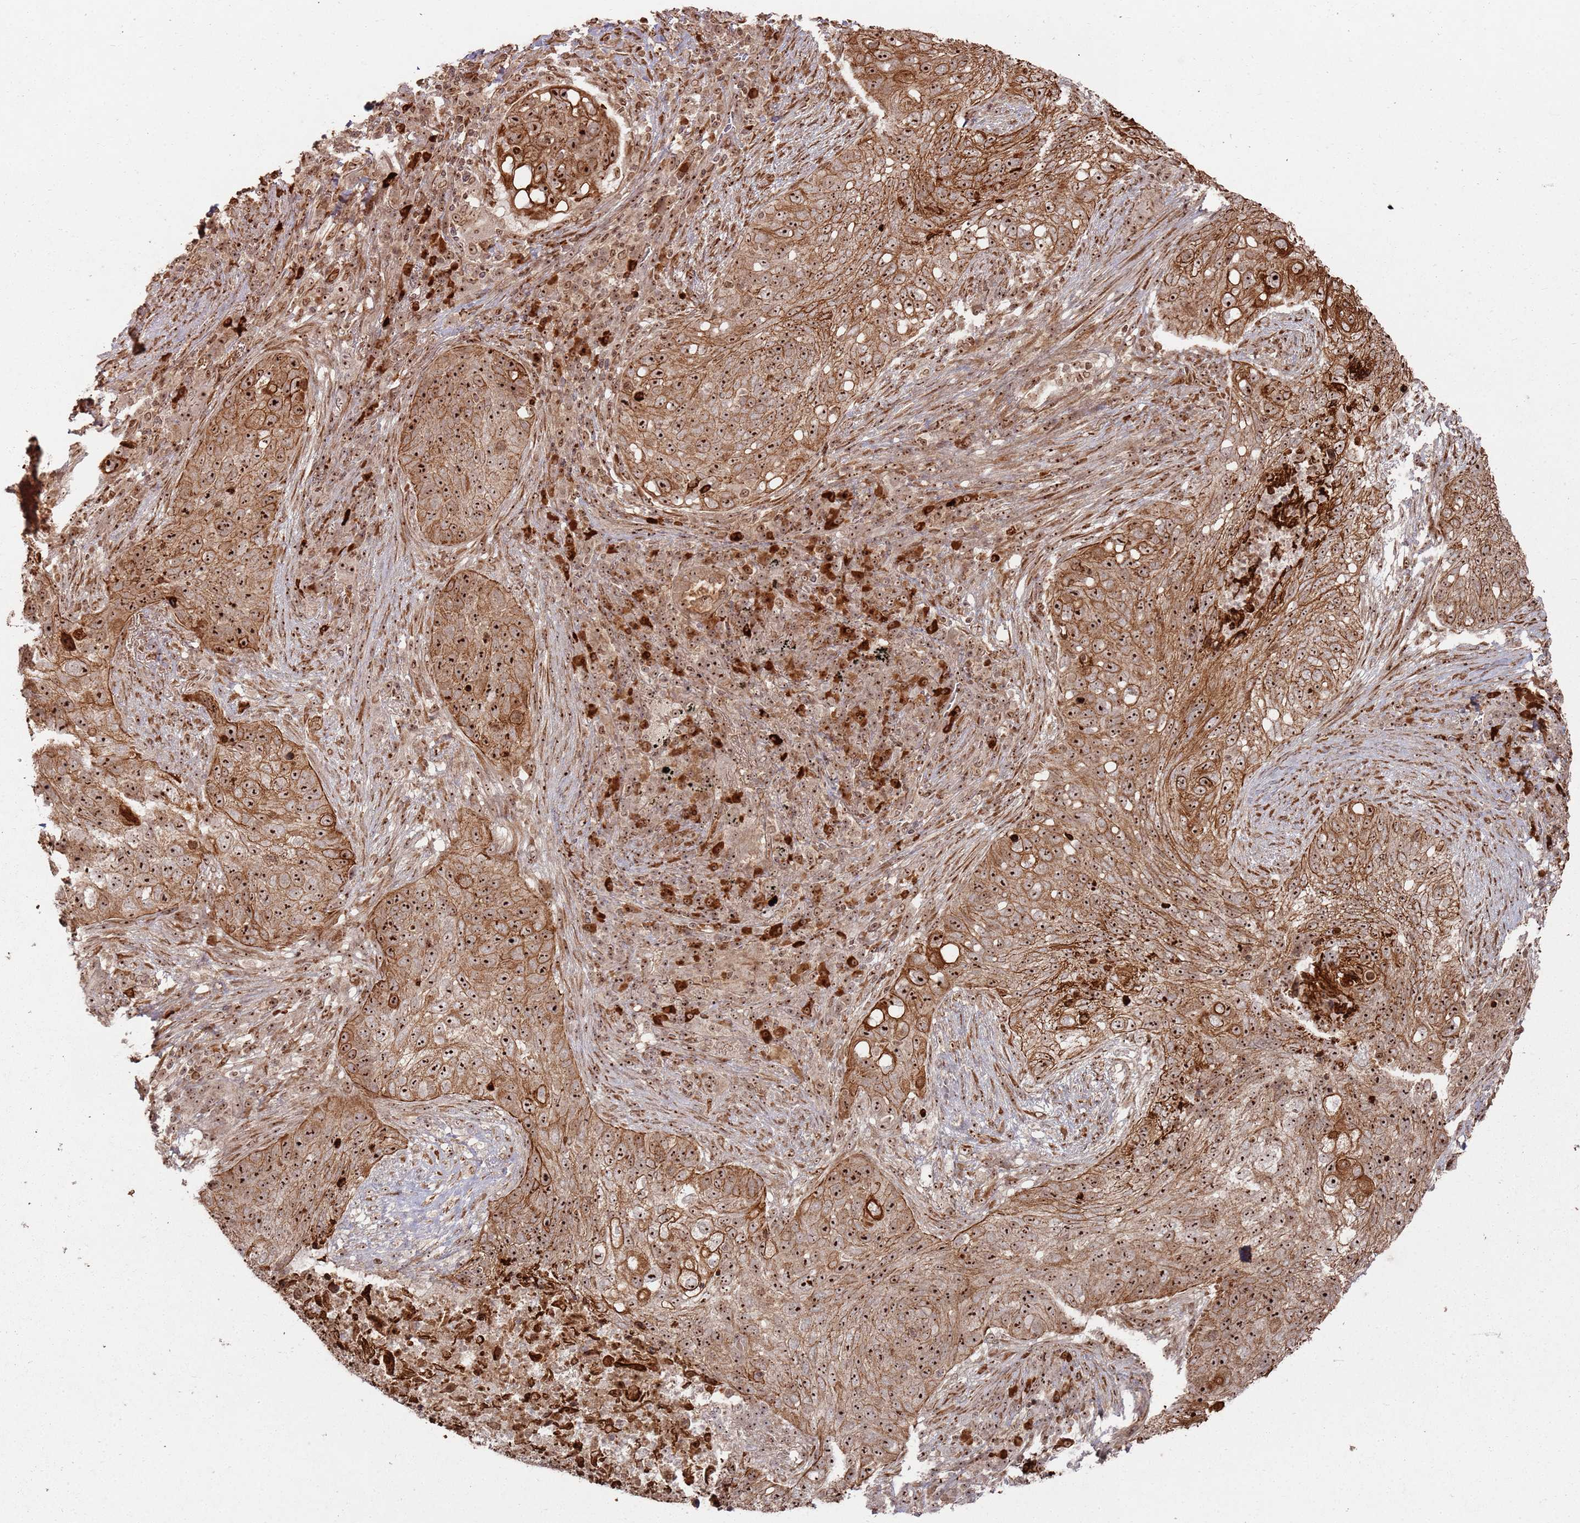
{"staining": {"intensity": "strong", "quantity": ">75%", "location": "cytoplasmic/membranous,nuclear"}, "tissue": "lung cancer", "cell_type": "Tumor cells", "image_type": "cancer", "snomed": [{"axis": "morphology", "description": "Squamous cell carcinoma, NOS"}, {"axis": "topography", "description": "Lung"}], "caption": "High-magnification brightfield microscopy of lung cancer (squamous cell carcinoma) stained with DAB (brown) and counterstained with hematoxylin (blue). tumor cells exhibit strong cytoplasmic/membranous and nuclear expression is present in about>75% of cells.", "gene": "UTP11", "patient": {"sex": "female", "age": 63}}